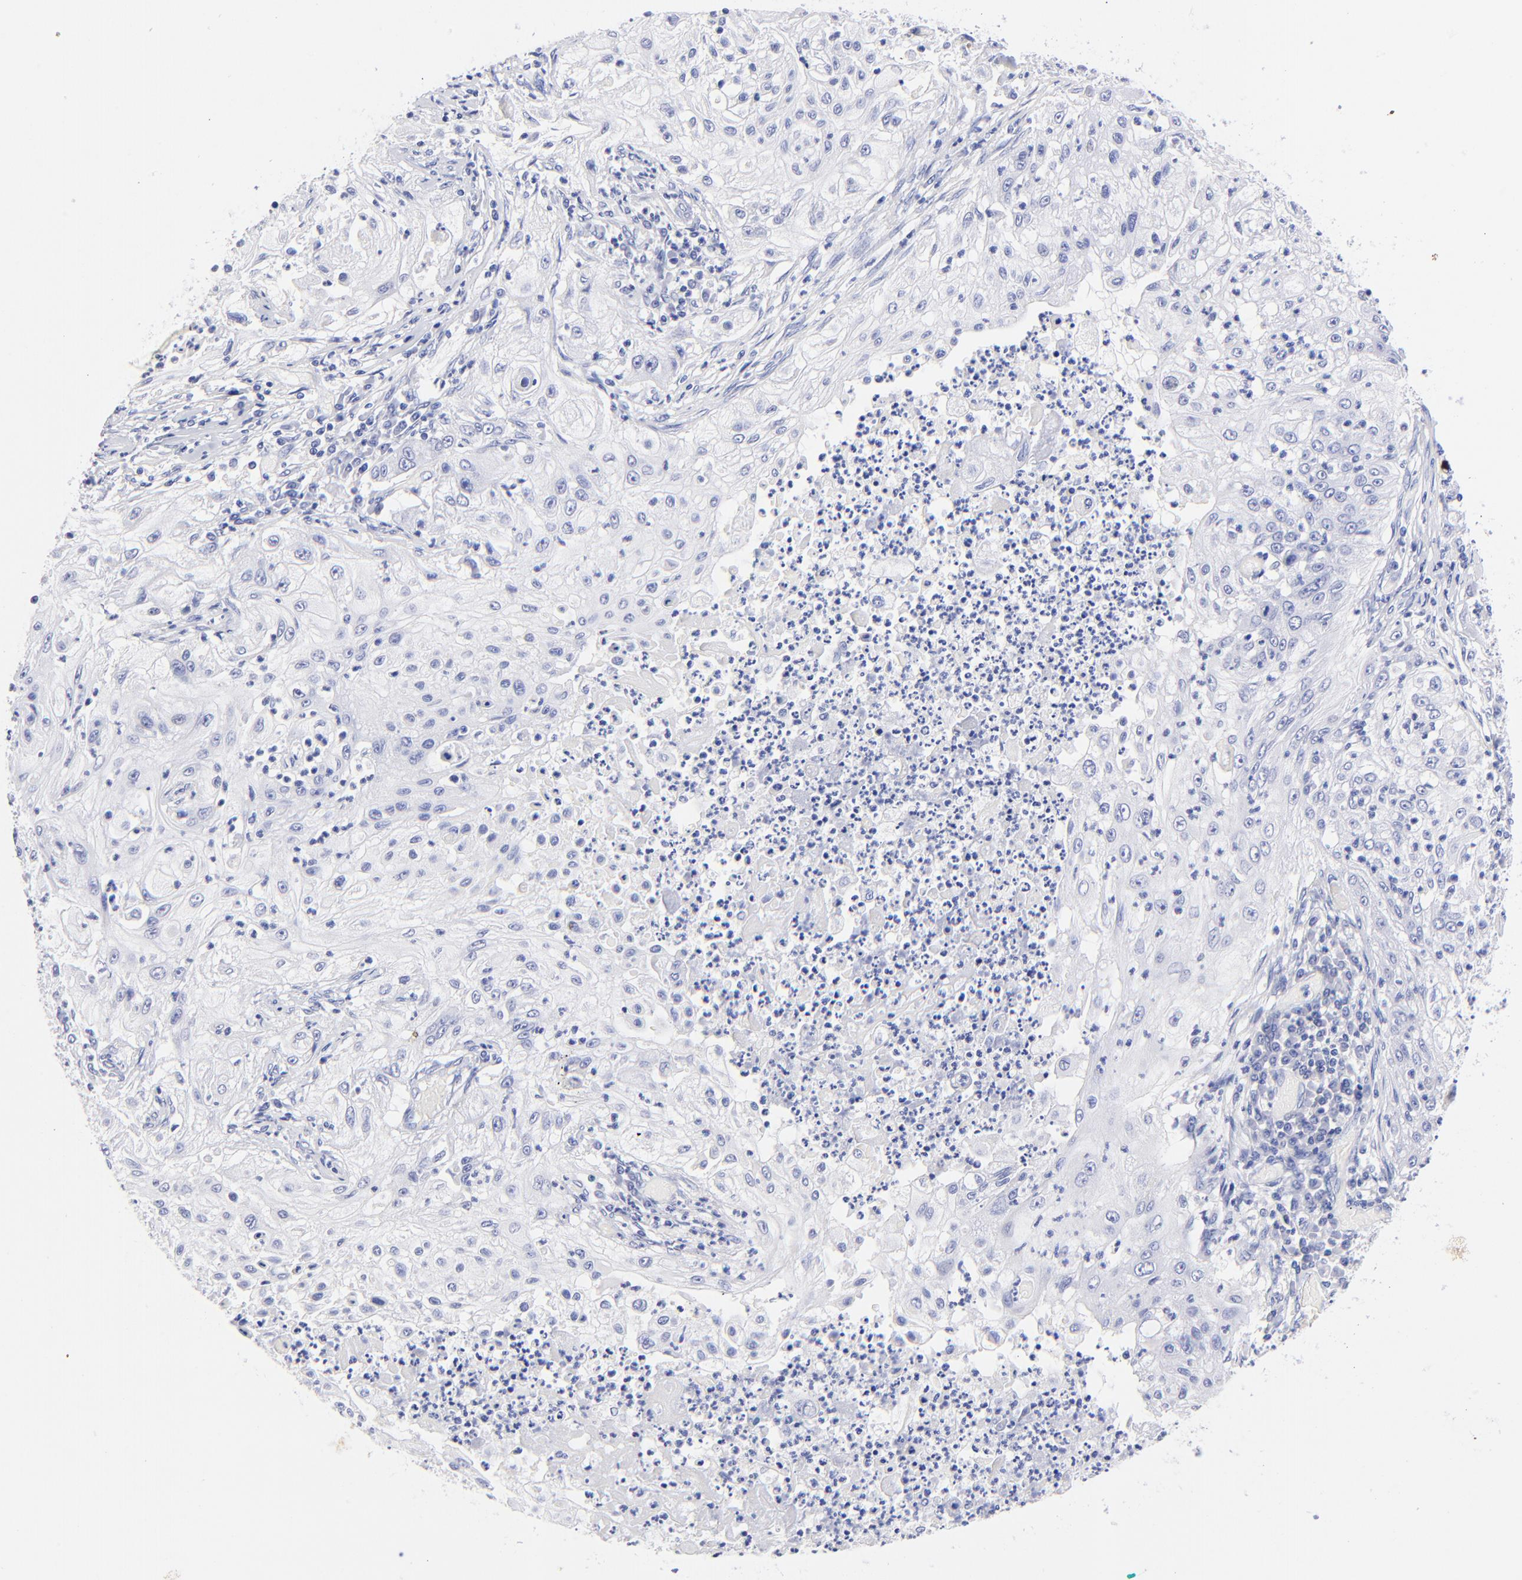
{"staining": {"intensity": "negative", "quantity": "none", "location": "none"}, "tissue": "lung cancer", "cell_type": "Tumor cells", "image_type": "cancer", "snomed": [{"axis": "morphology", "description": "Inflammation, NOS"}, {"axis": "morphology", "description": "Squamous cell carcinoma, NOS"}, {"axis": "topography", "description": "Lymph node"}, {"axis": "topography", "description": "Soft tissue"}, {"axis": "topography", "description": "Lung"}], "caption": "A photomicrograph of squamous cell carcinoma (lung) stained for a protein exhibits no brown staining in tumor cells.", "gene": "HORMAD2", "patient": {"sex": "male", "age": 66}}